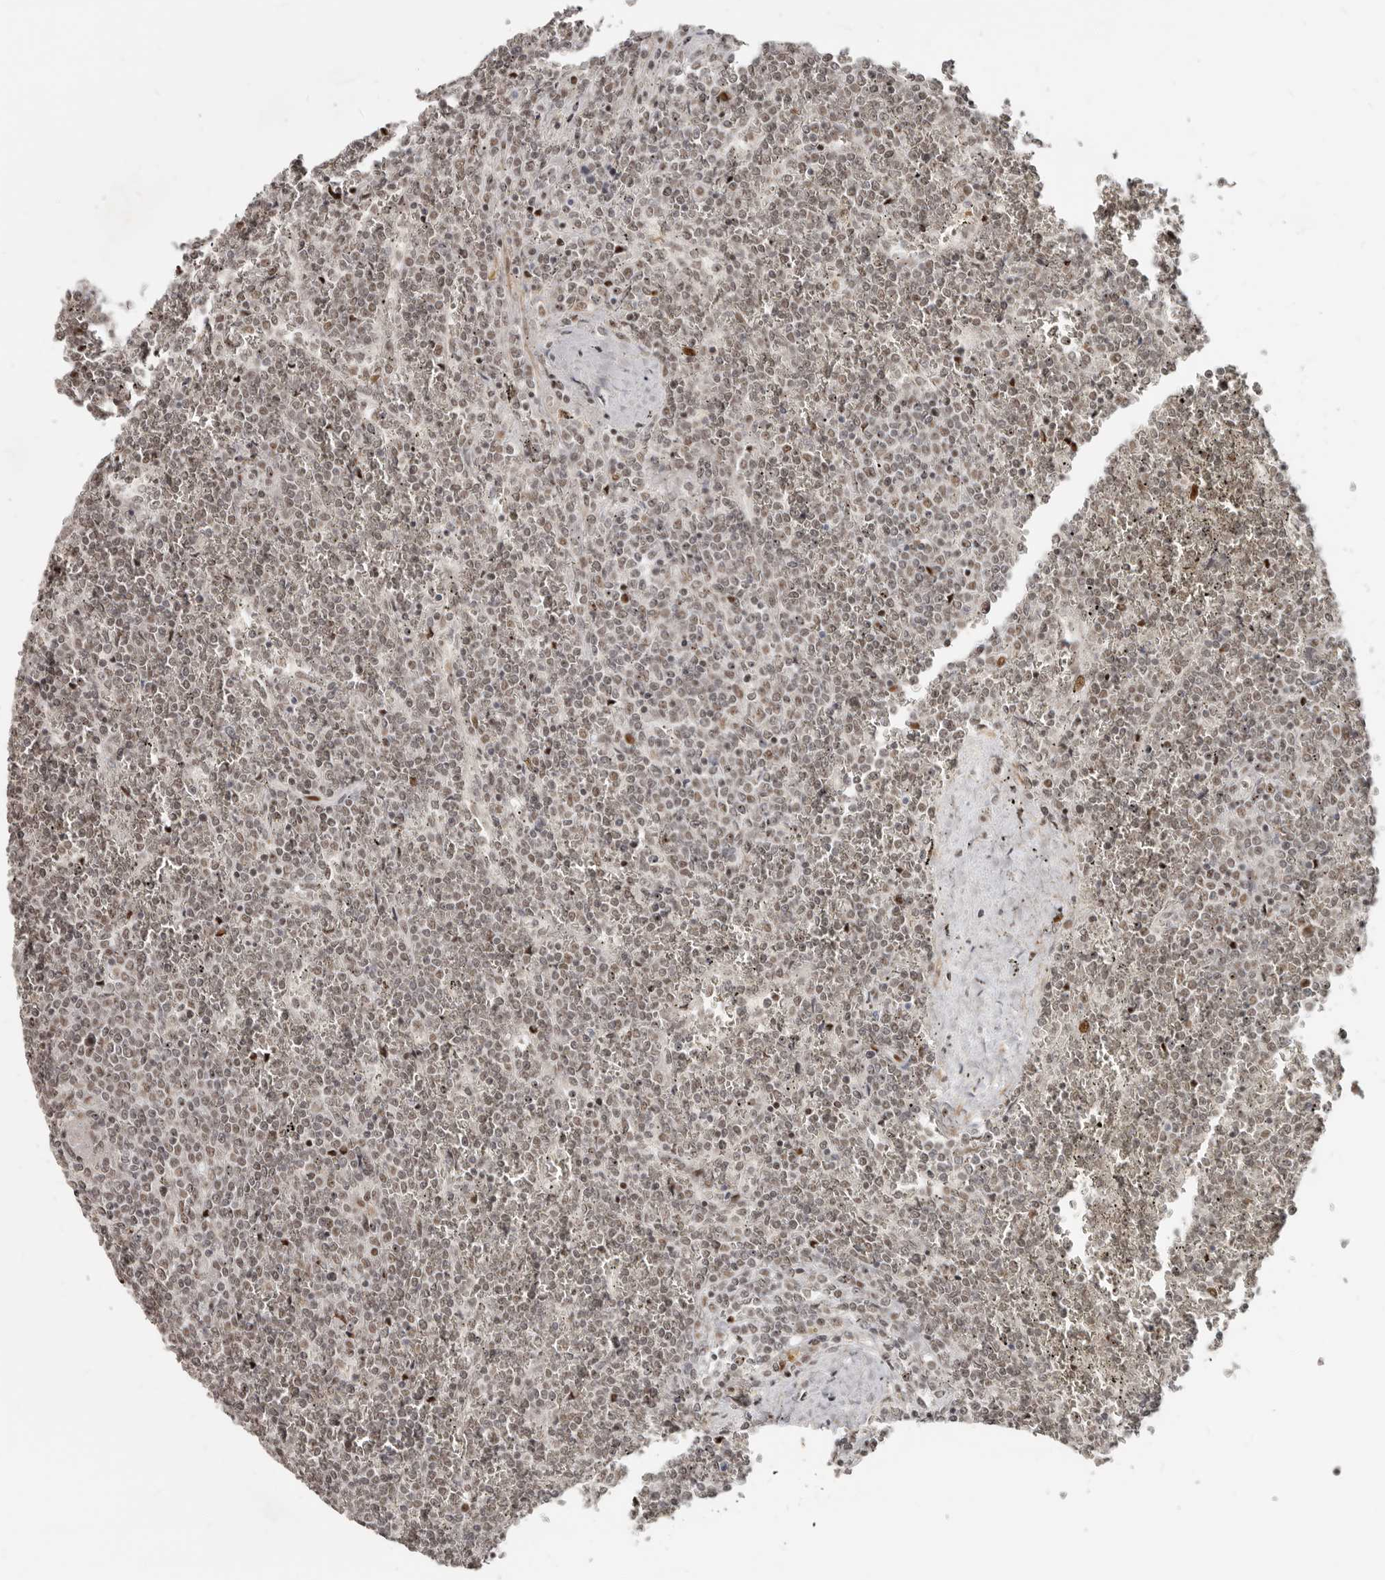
{"staining": {"intensity": "weak", "quantity": ">75%", "location": "nuclear"}, "tissue": "lymphoma", "cell_type": "Tumor cells", "image_type": "cancer", "snomed": [{"axis": "morphology", "description": "Malignant lymphoma, non-Hodgkin's type, Low grade"}, {"axis": "topography", "description": "Spleen"}], "caption": "Immunohistochemical staining of lymphoma shows low levels of weak nuclear positivity in approximately >75% of tumor cells.", "gene": "GPBP1L1", "patient": {"sex": "female", "age": 19}}